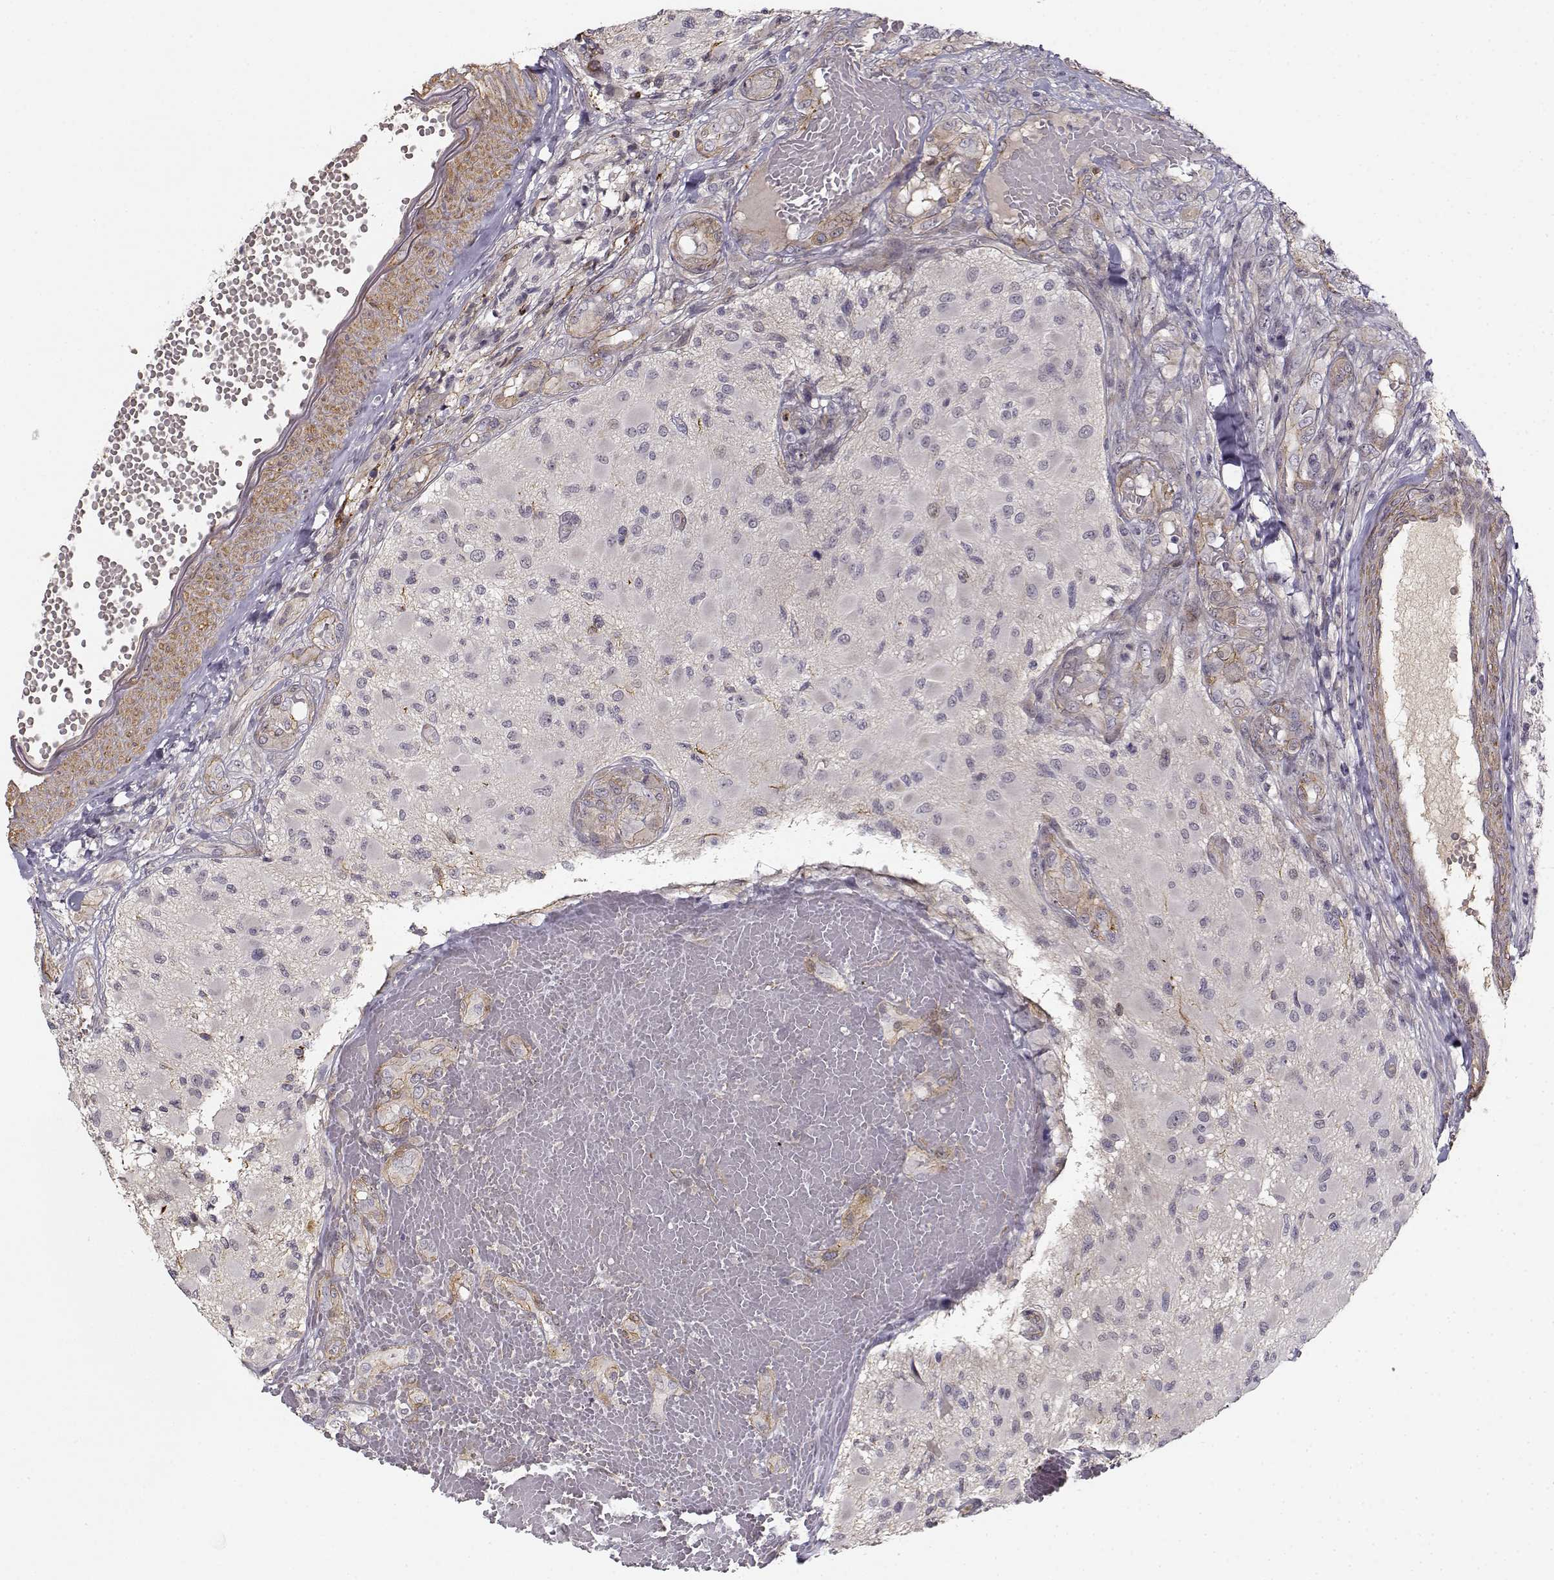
{"staining": {"intensity": "negative", "quantity": "none", "location": "none"}, "tissue": "glioma", "cell_type": "Tumor cells", "image_type": "cancer", "snomed": [{"axis": "morphology", "description": "Glioma, malignant, High grade"}, {"axis": "topography", "description": "Brain"}], "caption": "Histopathology image shows no significant protein expression in tumor cells of malignant glioma (high-grade).", "gene": "RGS9BP", "patient": {"sex": "female", "age": 63}}